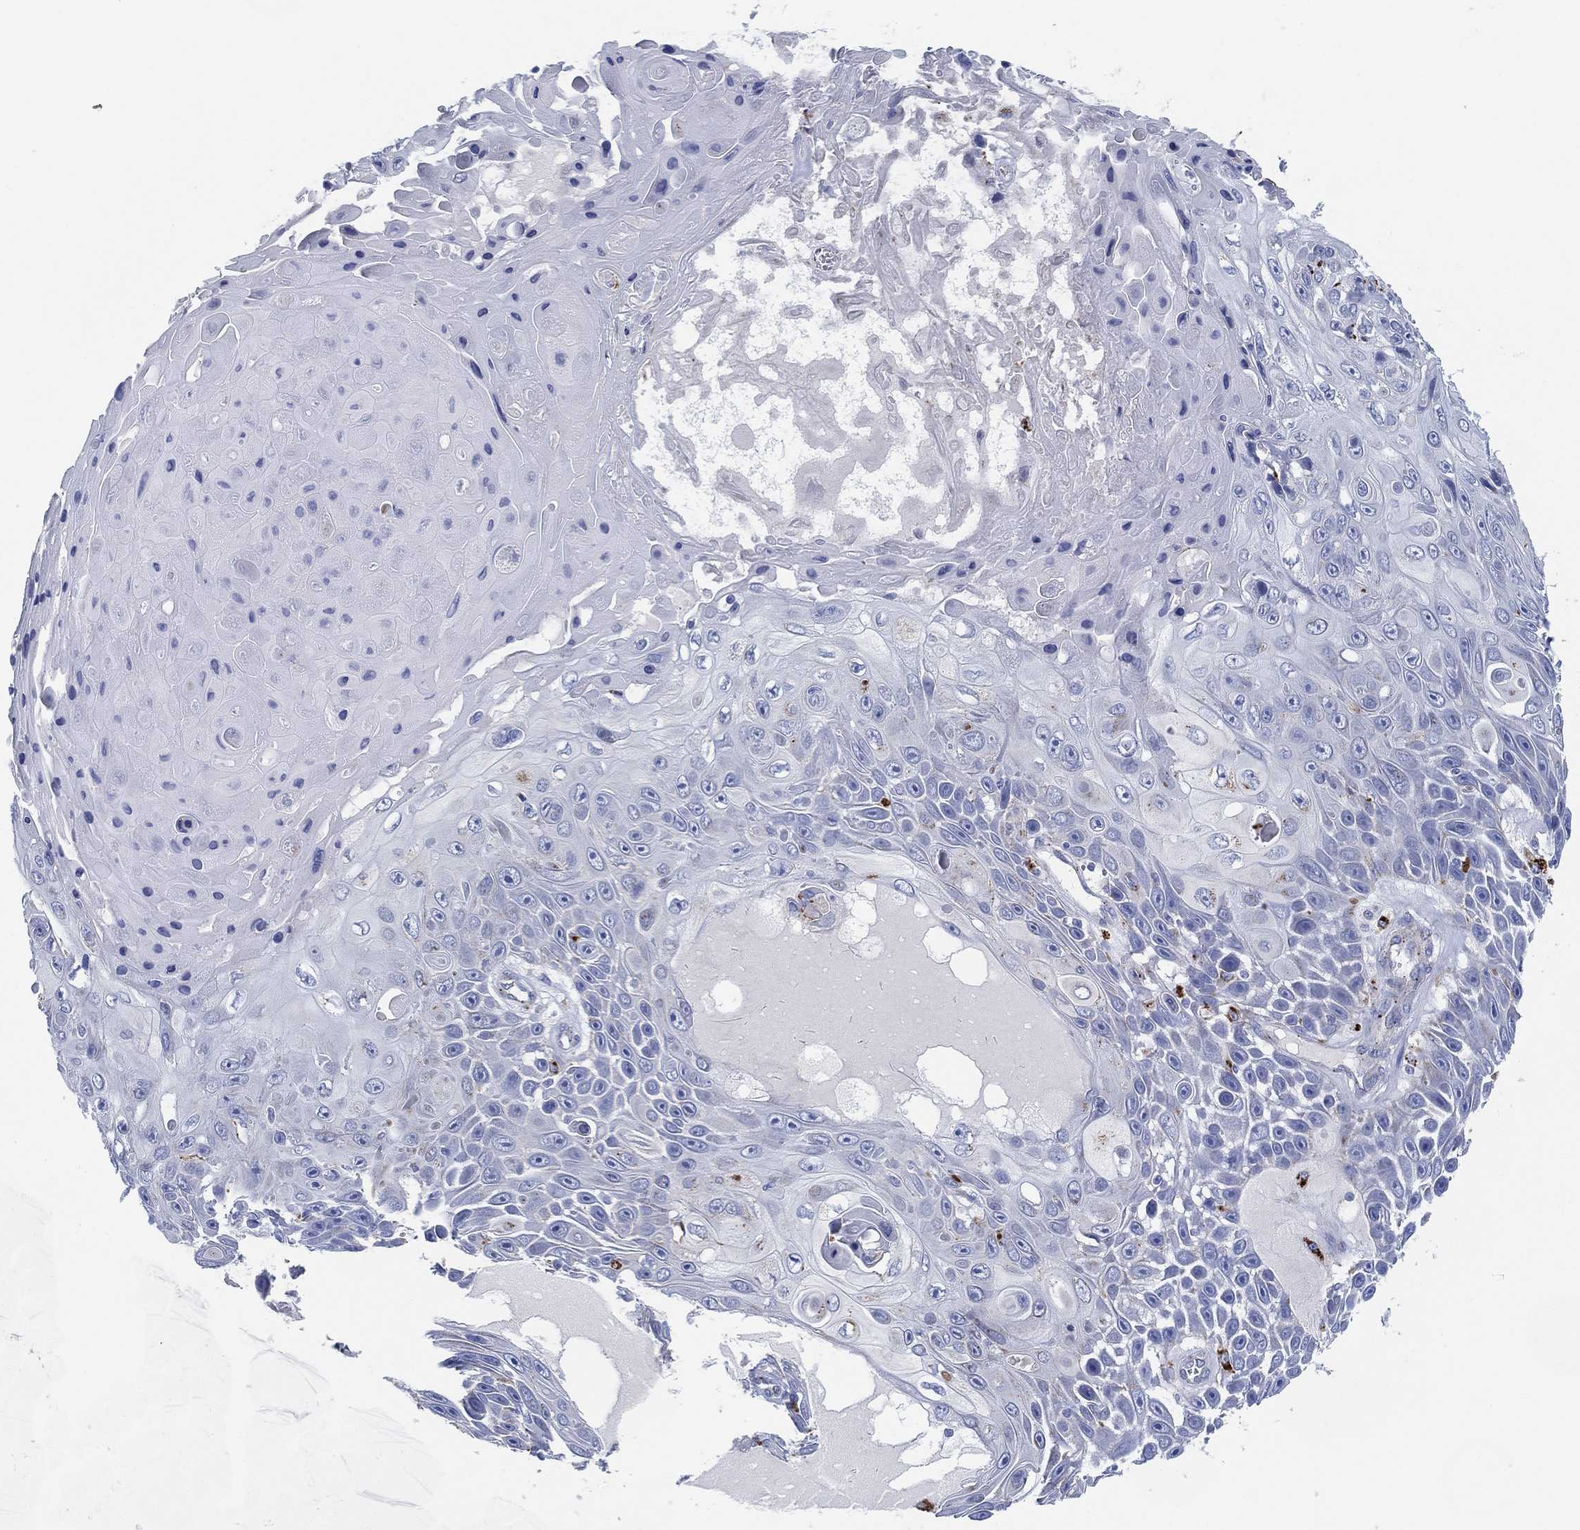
{"staining": {"intensity": "negative", "quantity": "none", "location": "none"}, "tissue": "skin cancer", "cell_type": "Tumor cells", "image_type": "cancer", "snomed": [{"axis": "morphology", "description": "Squamous cell carcinoma, NOS"}, {"axis": "topography", "description": "Skin"}], "caption": "Histopathology image shows no significant protein expression in tumor cells of skin cancer (squamous cell carcinoma). The staining is performed using DAB (3,3'-diaminobenzidine) brown chromogen with nuclei counter-stained in using hematoxylin.", "gene": "GALNS", "patient": {"sex": "male", "age": 82}}